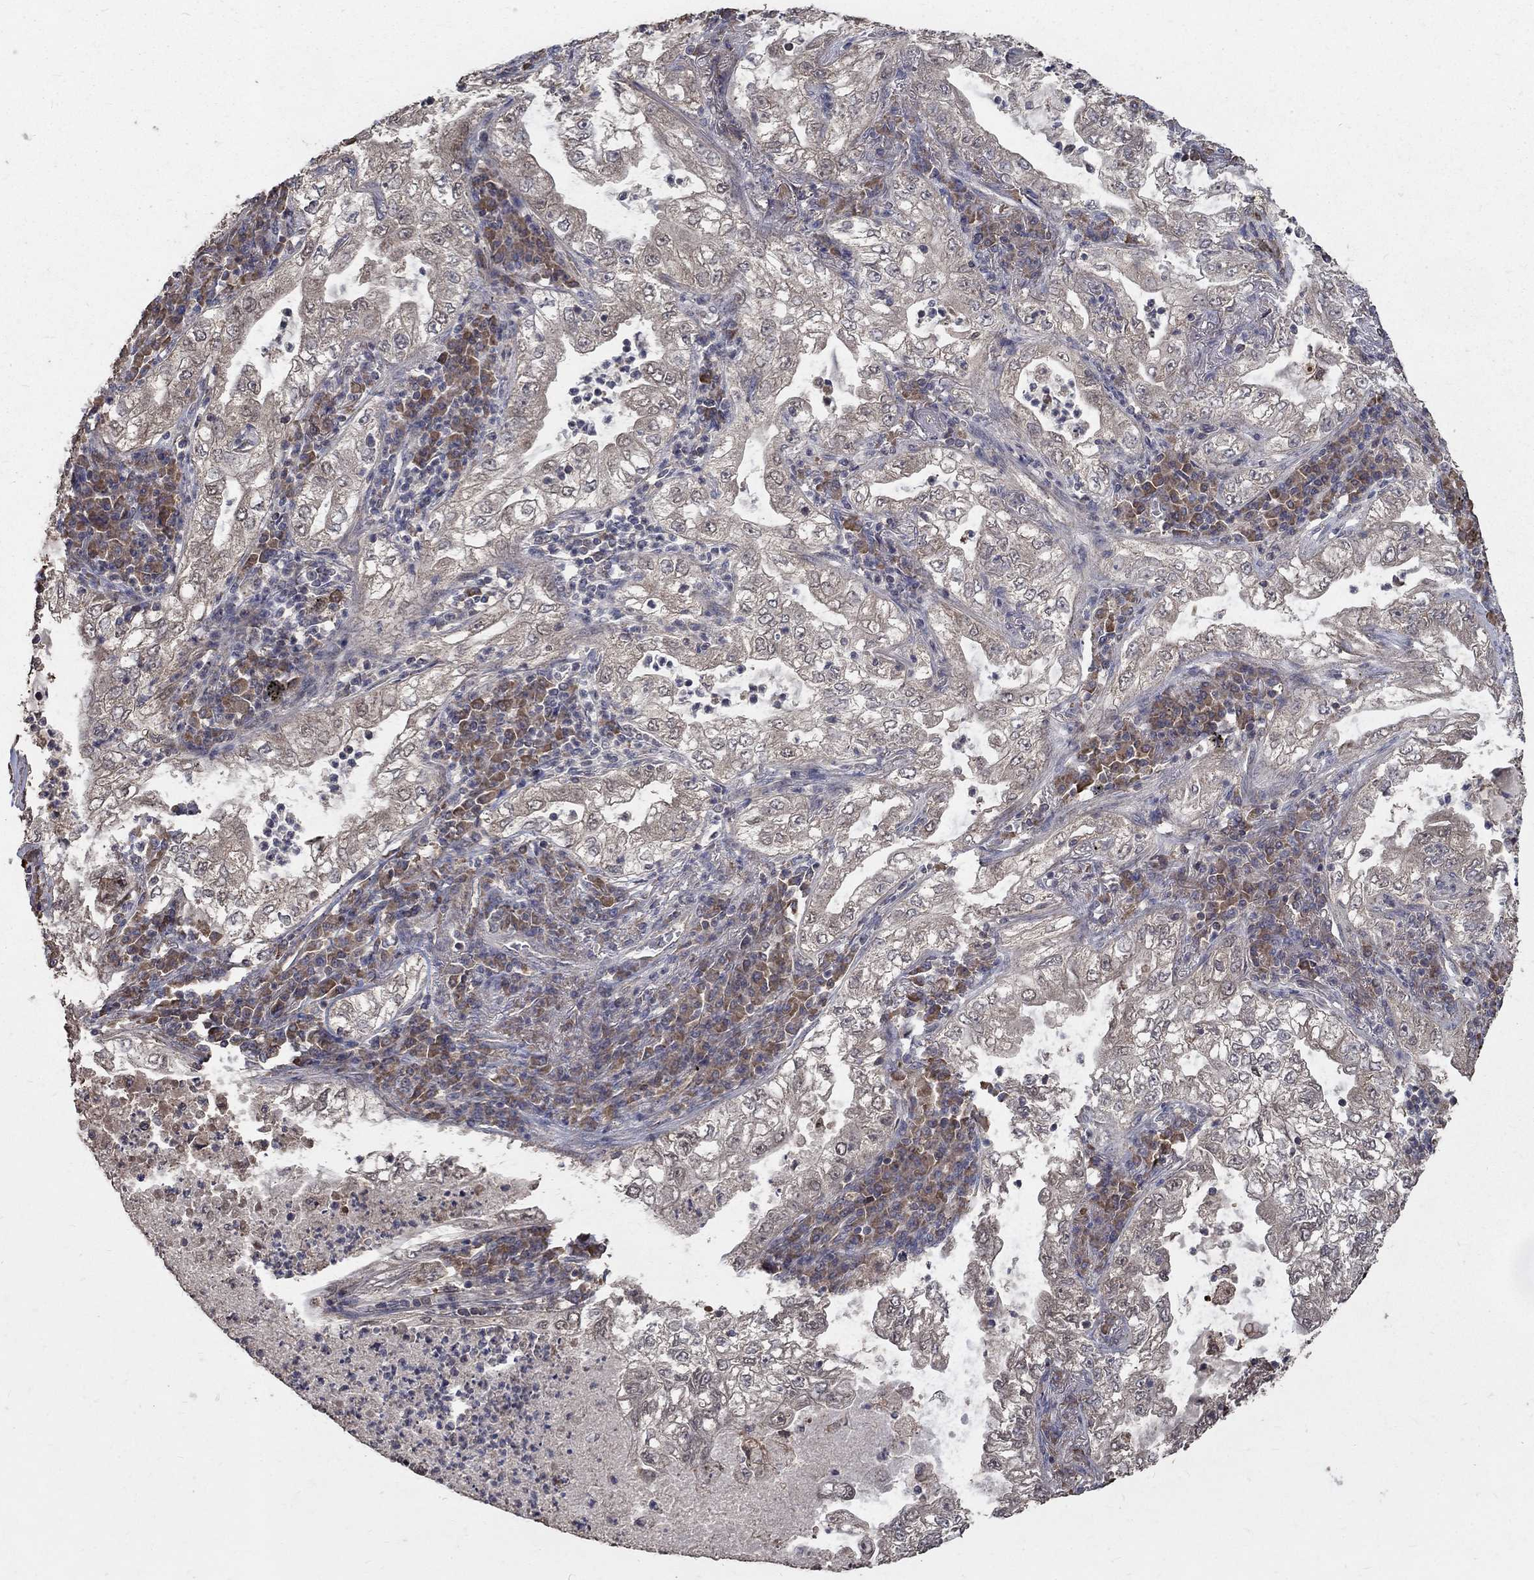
{"staining": {"intensity": "negative", "quantity": "none", "location": "none"}, "tissue": "lung cancer", "cell_type": "Tumor cells", "image_type": "cancer", "snomed": [{"axis": "morphology", "description": "Adenocarcinoma, NOS"}, {"axis": "topography", "description": "Lung"}], "caption": "Tumor cells are negative for protein expression in human lung adenocarcinoma.", "gene": "C17orf75", "patient": {"sex": "female", "age": 73}}